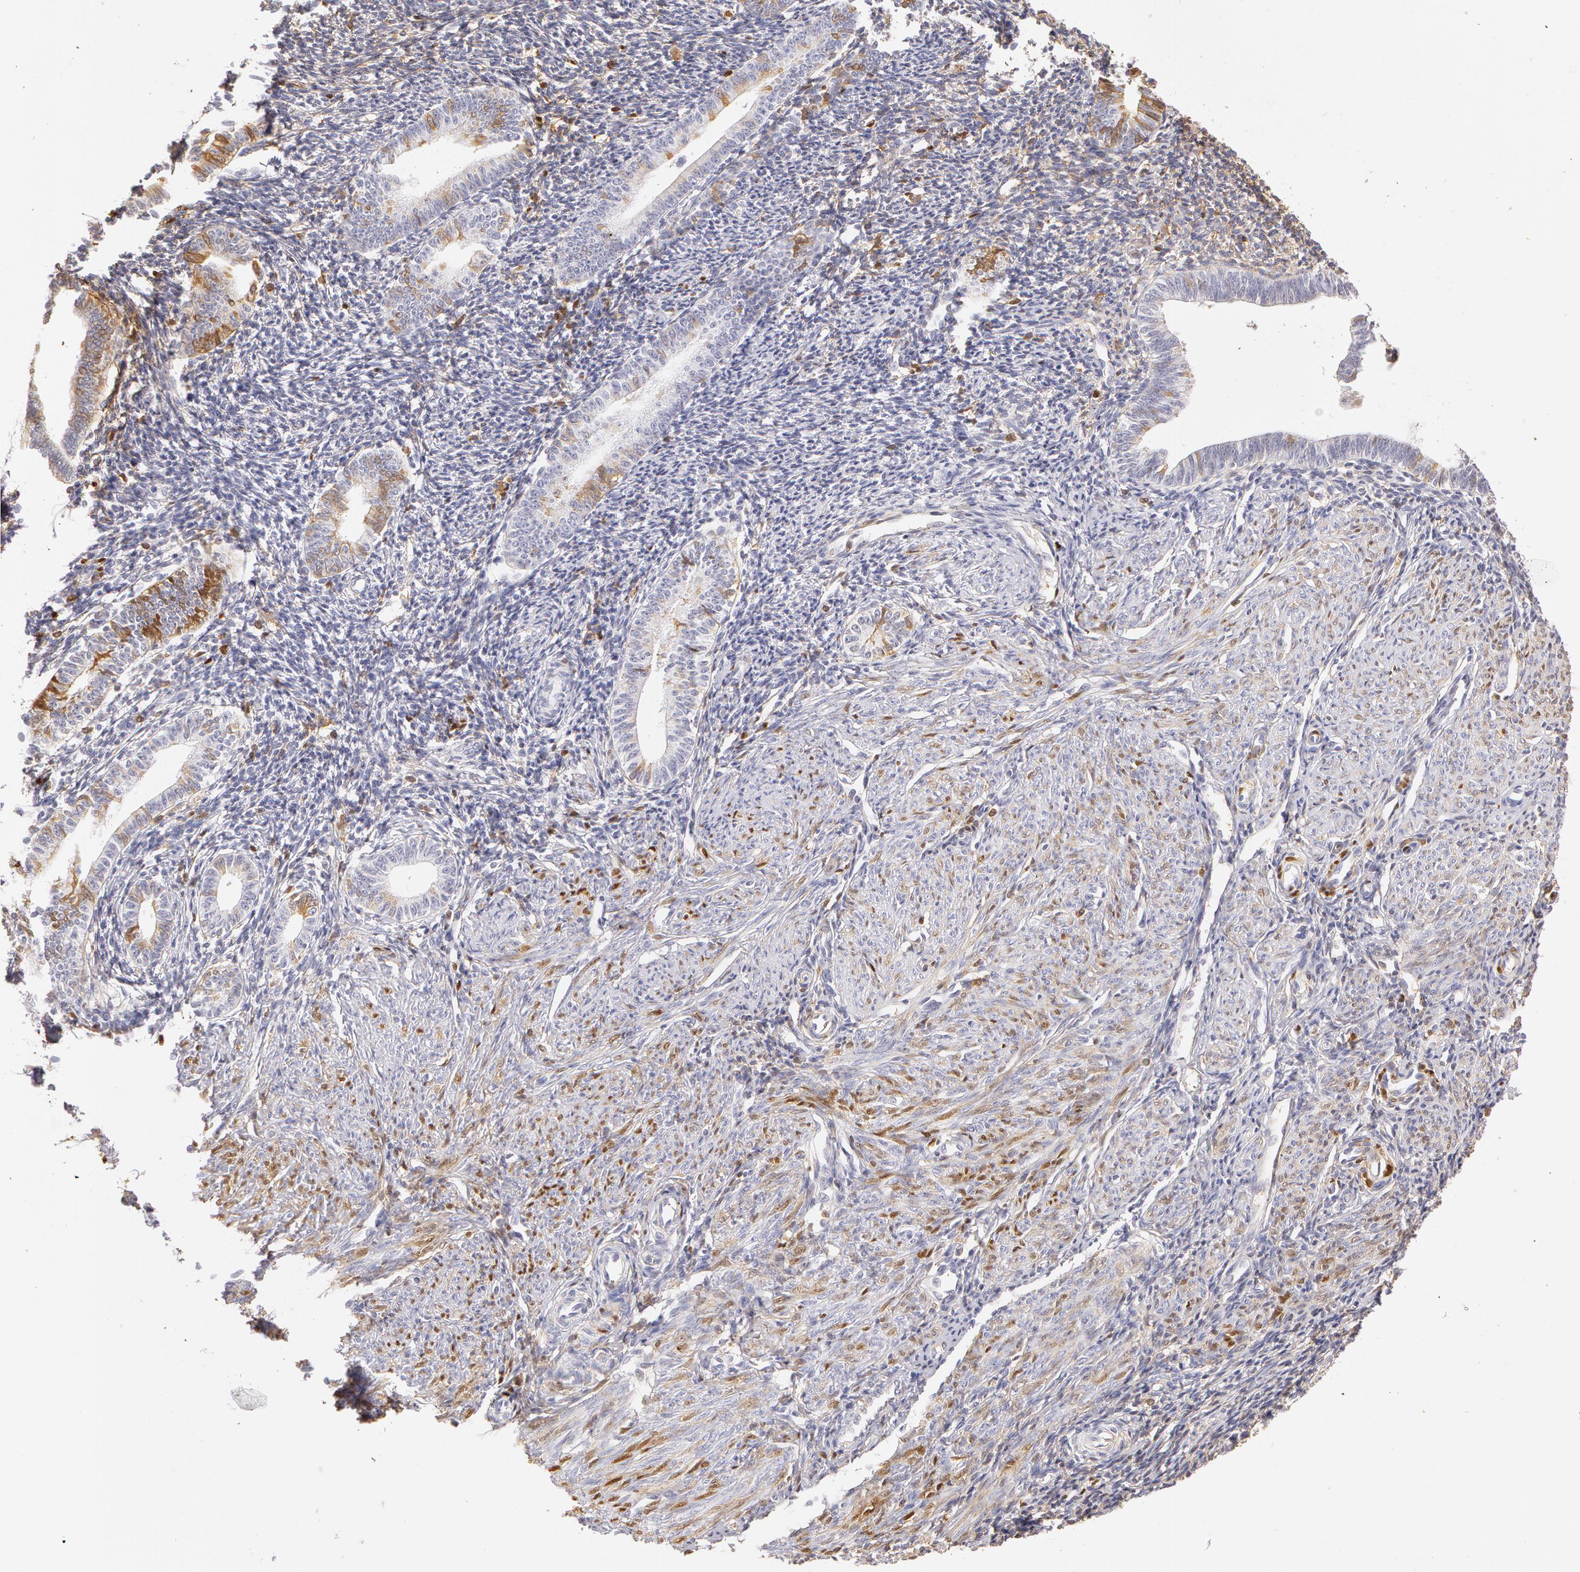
{"staining": {"intensity": "weak", "quantity": "<25%", "location": "cytoplasmic/membranous"}, "tissue": "endometrium", "cell_type": "Cells in endometrial stroma", "image_type": "normal", "snomed": [{"axis": "morphology", "description": "Normal tissue, NOS"}, {"axis": "topography", "description": "Endometrium"}], "caption": "Histopathology image shows no significant protein staining in cells in endometrial stroma of benign endometrium.", "gene": "AHSG", "patient": {"sex": "female", "age": 52}}